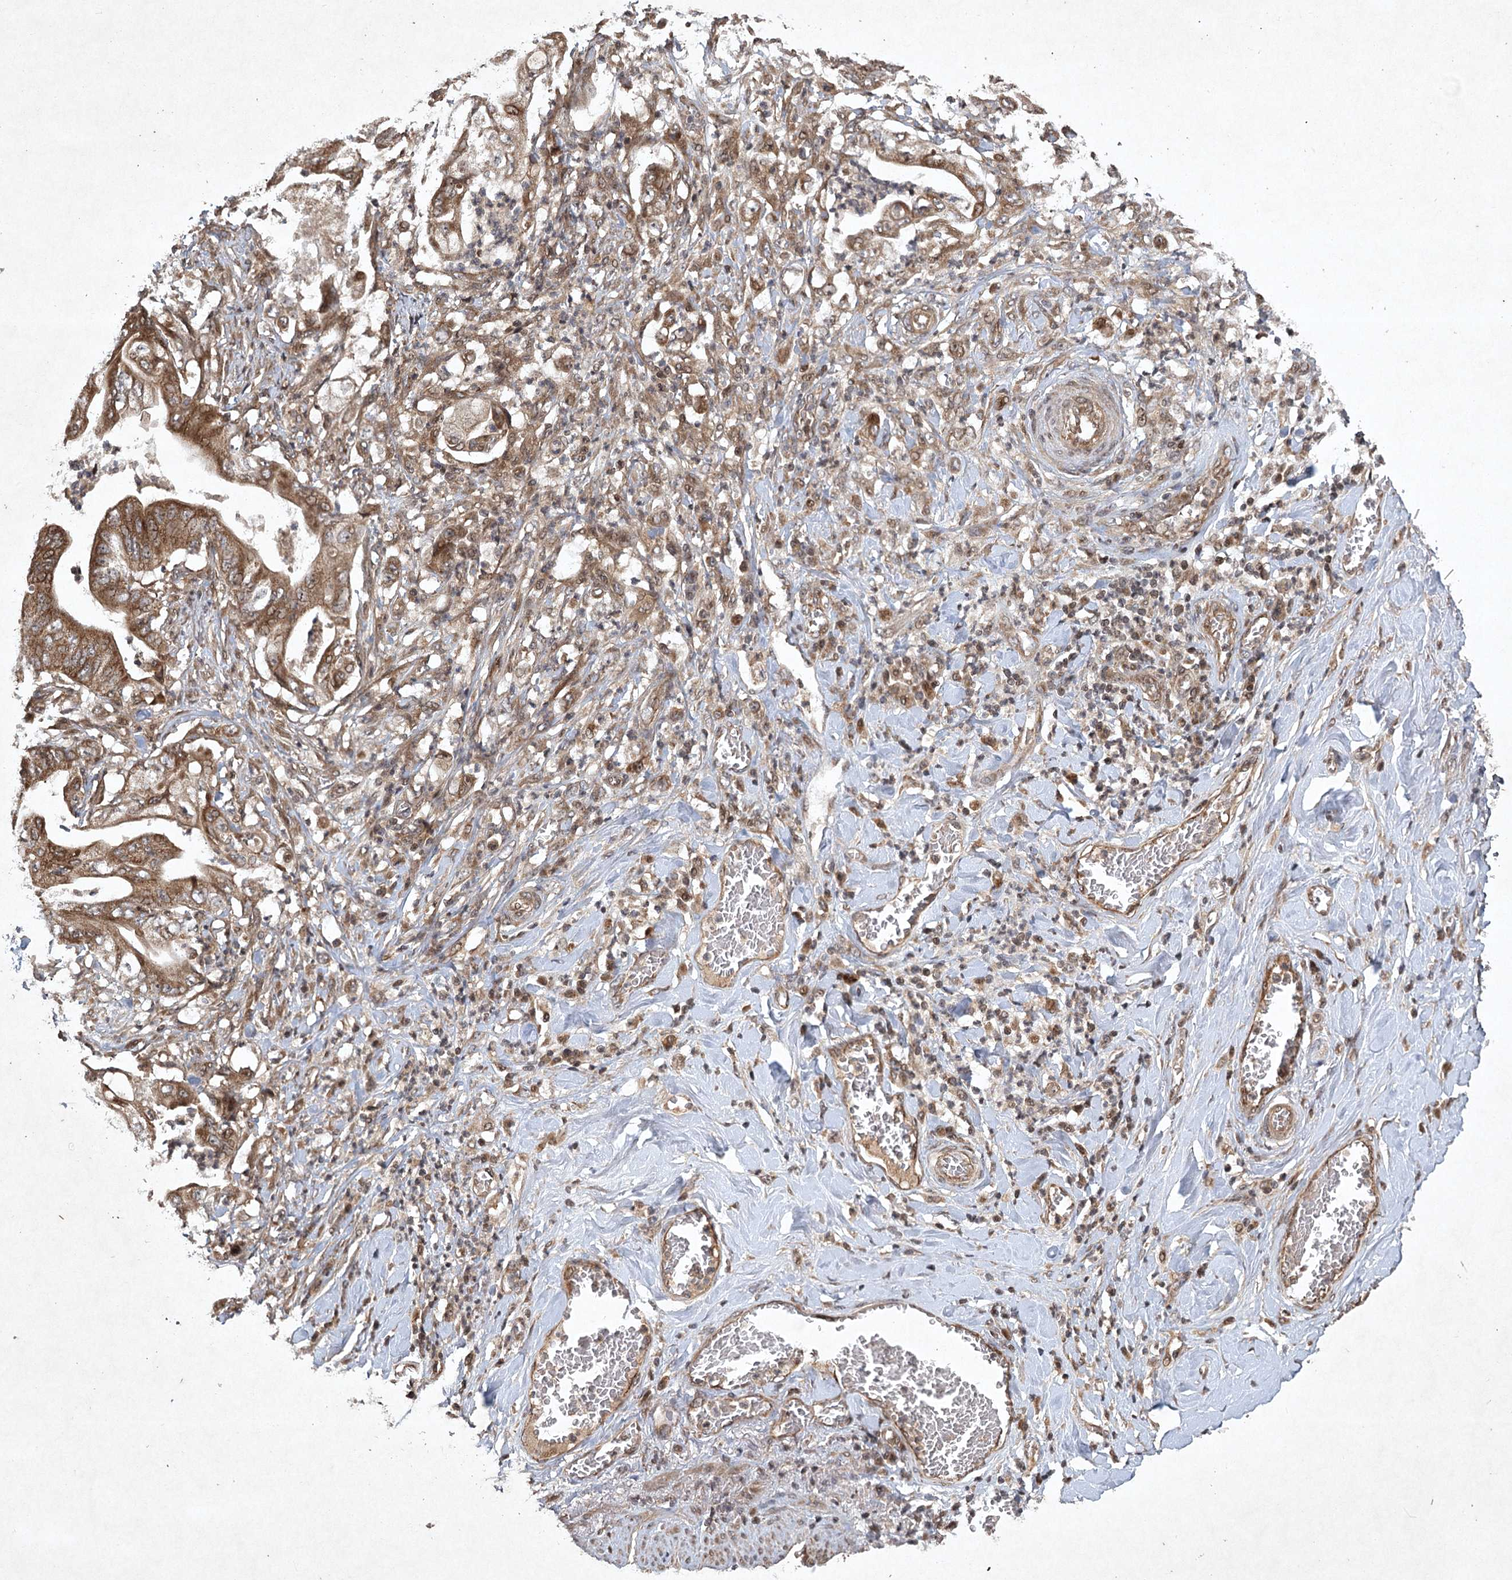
{"staining": {"intensity": "moderate", "quantity": ">75%", "location": "cytoplasmic/membranous"}, "tissue": "stomach cancer", "cell_type": "Tumor cells", "image_type": "cancer", "snomed": [{"axis": "morphology", "description": "Adenocarcinoma, NOS"}, {"axis": "topography", "description": "Stomach"}], "caption": "Brown immunohistochemical staining in stomach cancer (adenocarcinoma) exhibits moderate cytoplasmic/membranous expression in about >75% of tumor cells.", "gene": "INSIG2", "patient": {"sex": "female", "age": 73}}